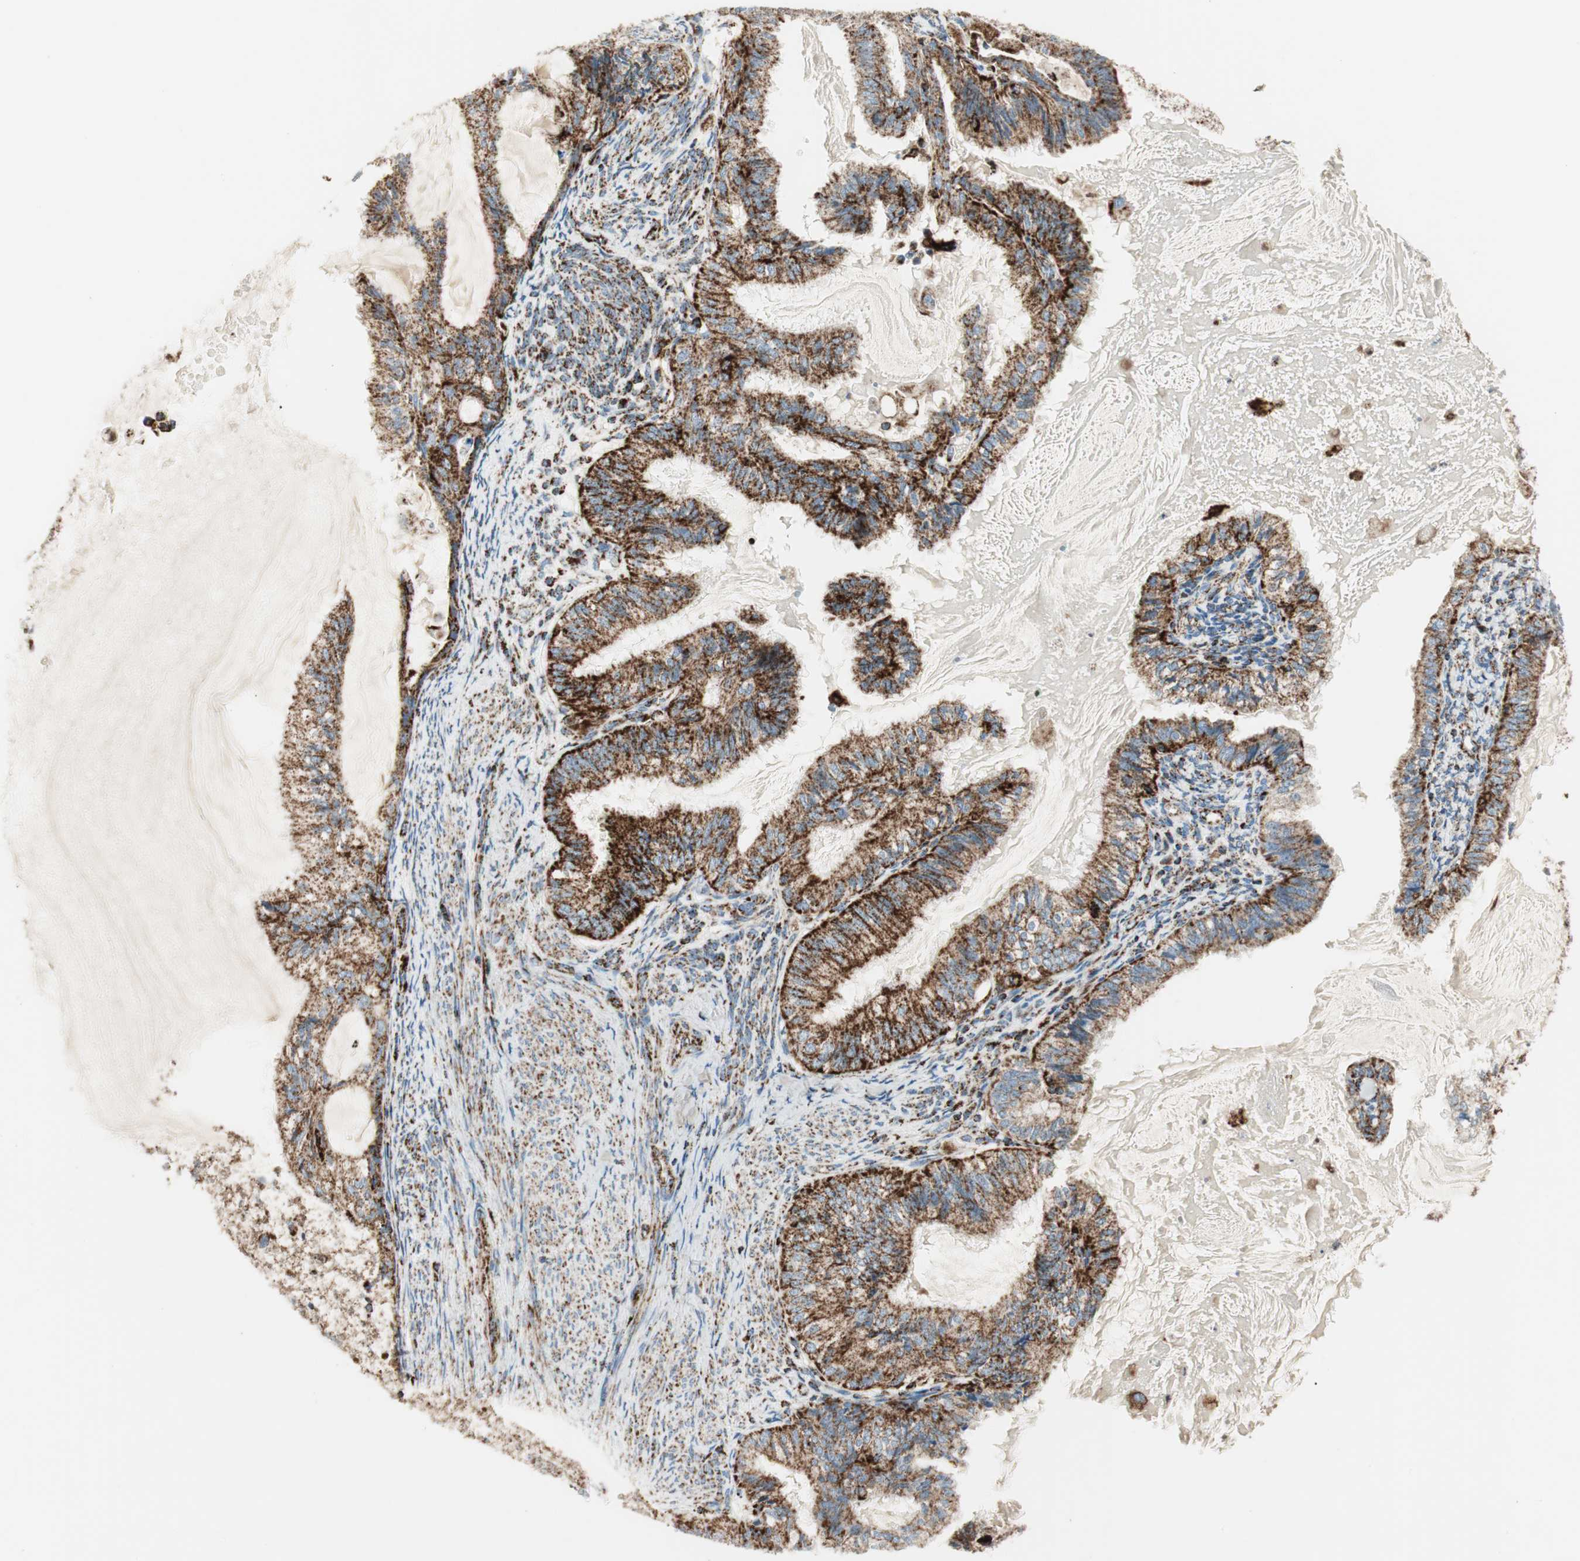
{"staining": {"intensity": "strong", "quantity": ">75%", "location": "cytoplasmic/membranous"}, "tissue": "cervical cancer", "cell_type": "Tumor cells", "image_type": "cancer", "snomed": [{"axis": "morphology", "description": "Normal tissue, NOS"}, {"axis": "morphology", "description": "Adenocarcinoma, NOS"}, {"axis": "topography", "description": "Cervix"}, {"axis": "topography", "description": "Endometrium"}], "caption": "This photomicrograph displays immunohistochemistry (IHC) staining of adenocarcinoma (cervical), with high strong cytoplasmic/membranous staining in about >75% of tumor cells.", "gene": "ME2", "patient": {"sex": "female", "age": 86}}